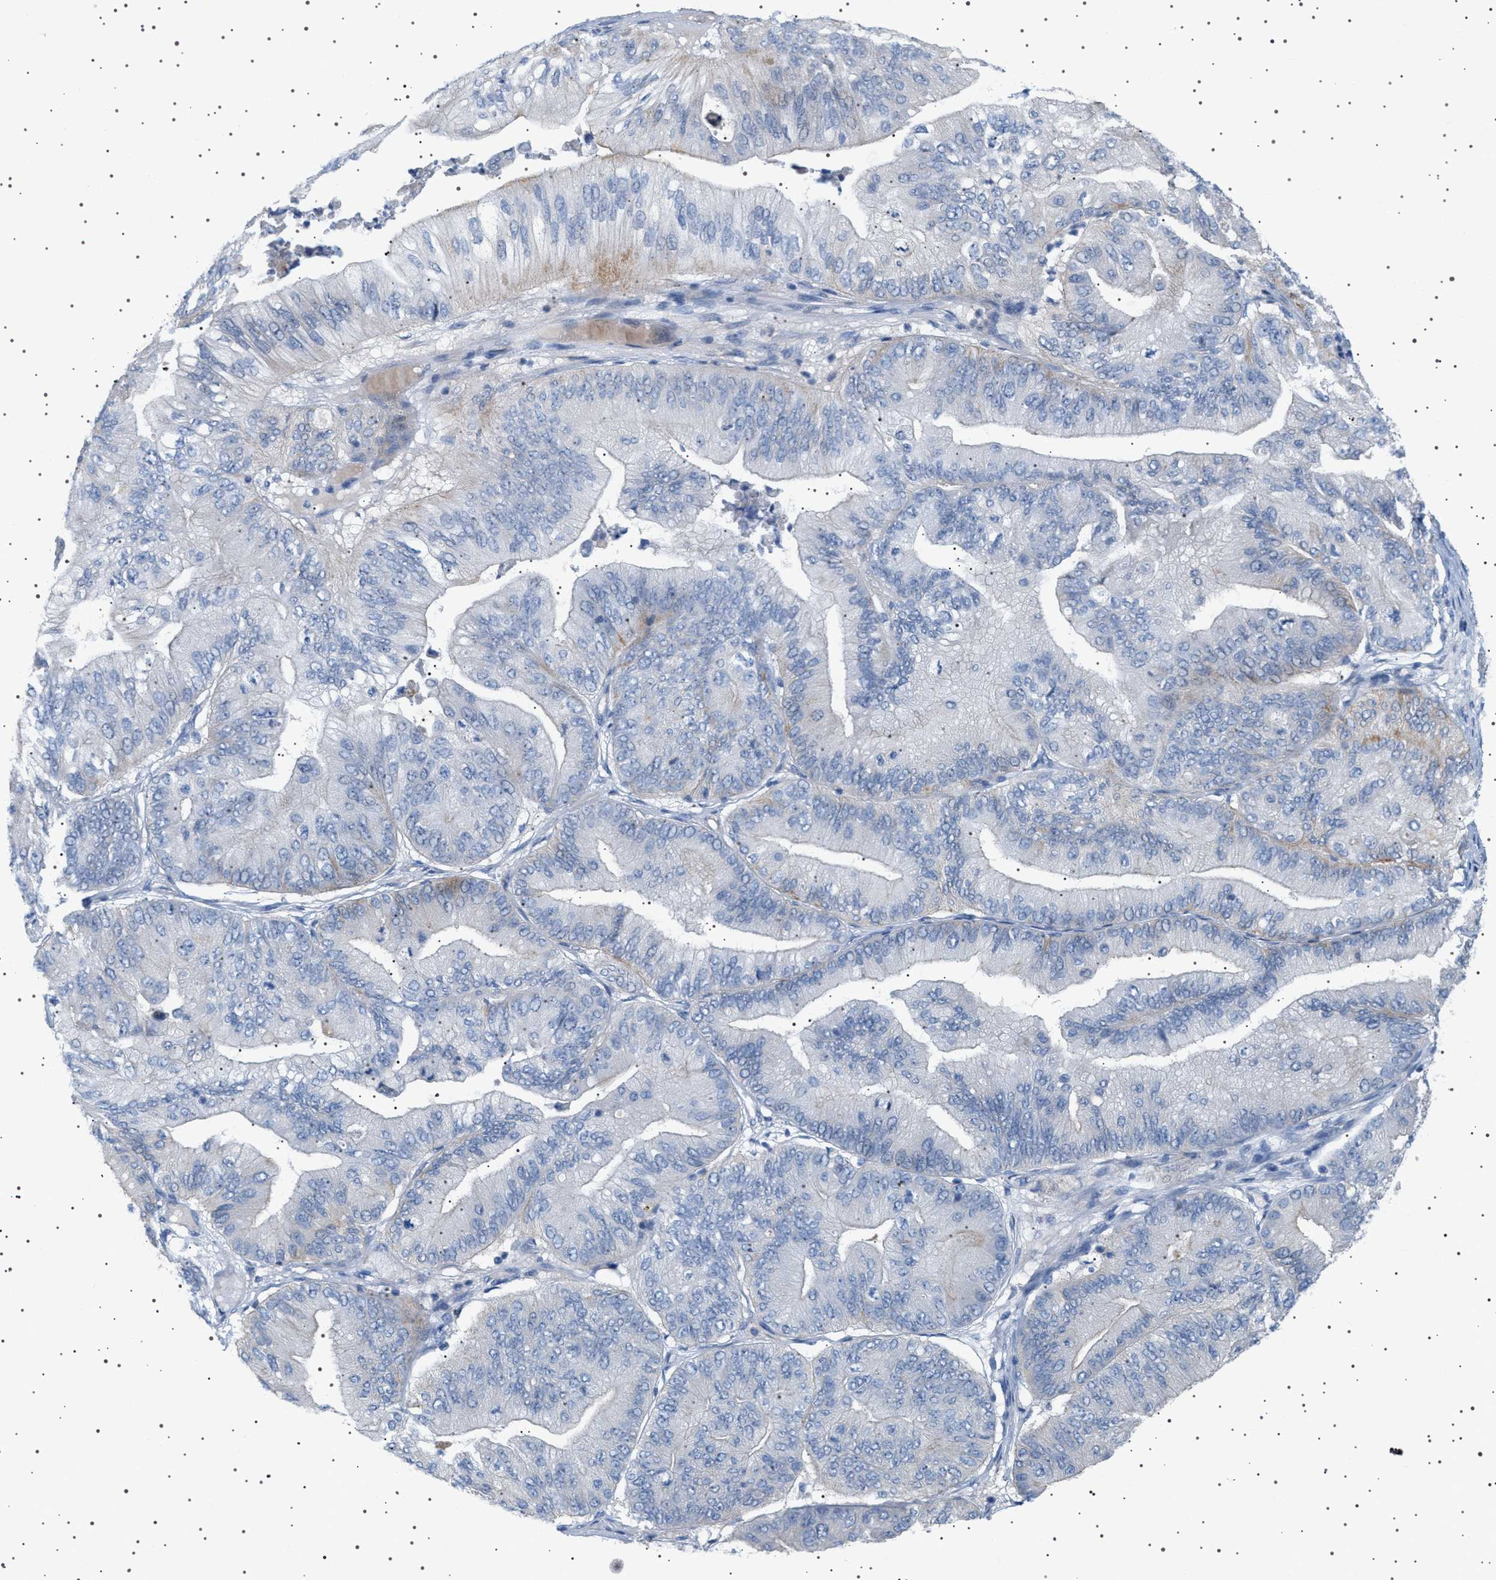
{"staining": {"intensity": "negative", "quantity": "none", "location": "none"}, "tissue": "ovarian cancer", "cell_type": "Tumor cells", "image_type": "cancer", "snomed": [{"axis": "morphology", "description": "Cystadenocarcinoma, mucinous, NOS"}, {"axis": "topography", "description": "Ovary"}], "caption": "The photomicrograph demonstrates no staining of tumor cells in ovarian cancer.", "gene": "ADCY10", "patient": {"sex": "female", "age": 61}}